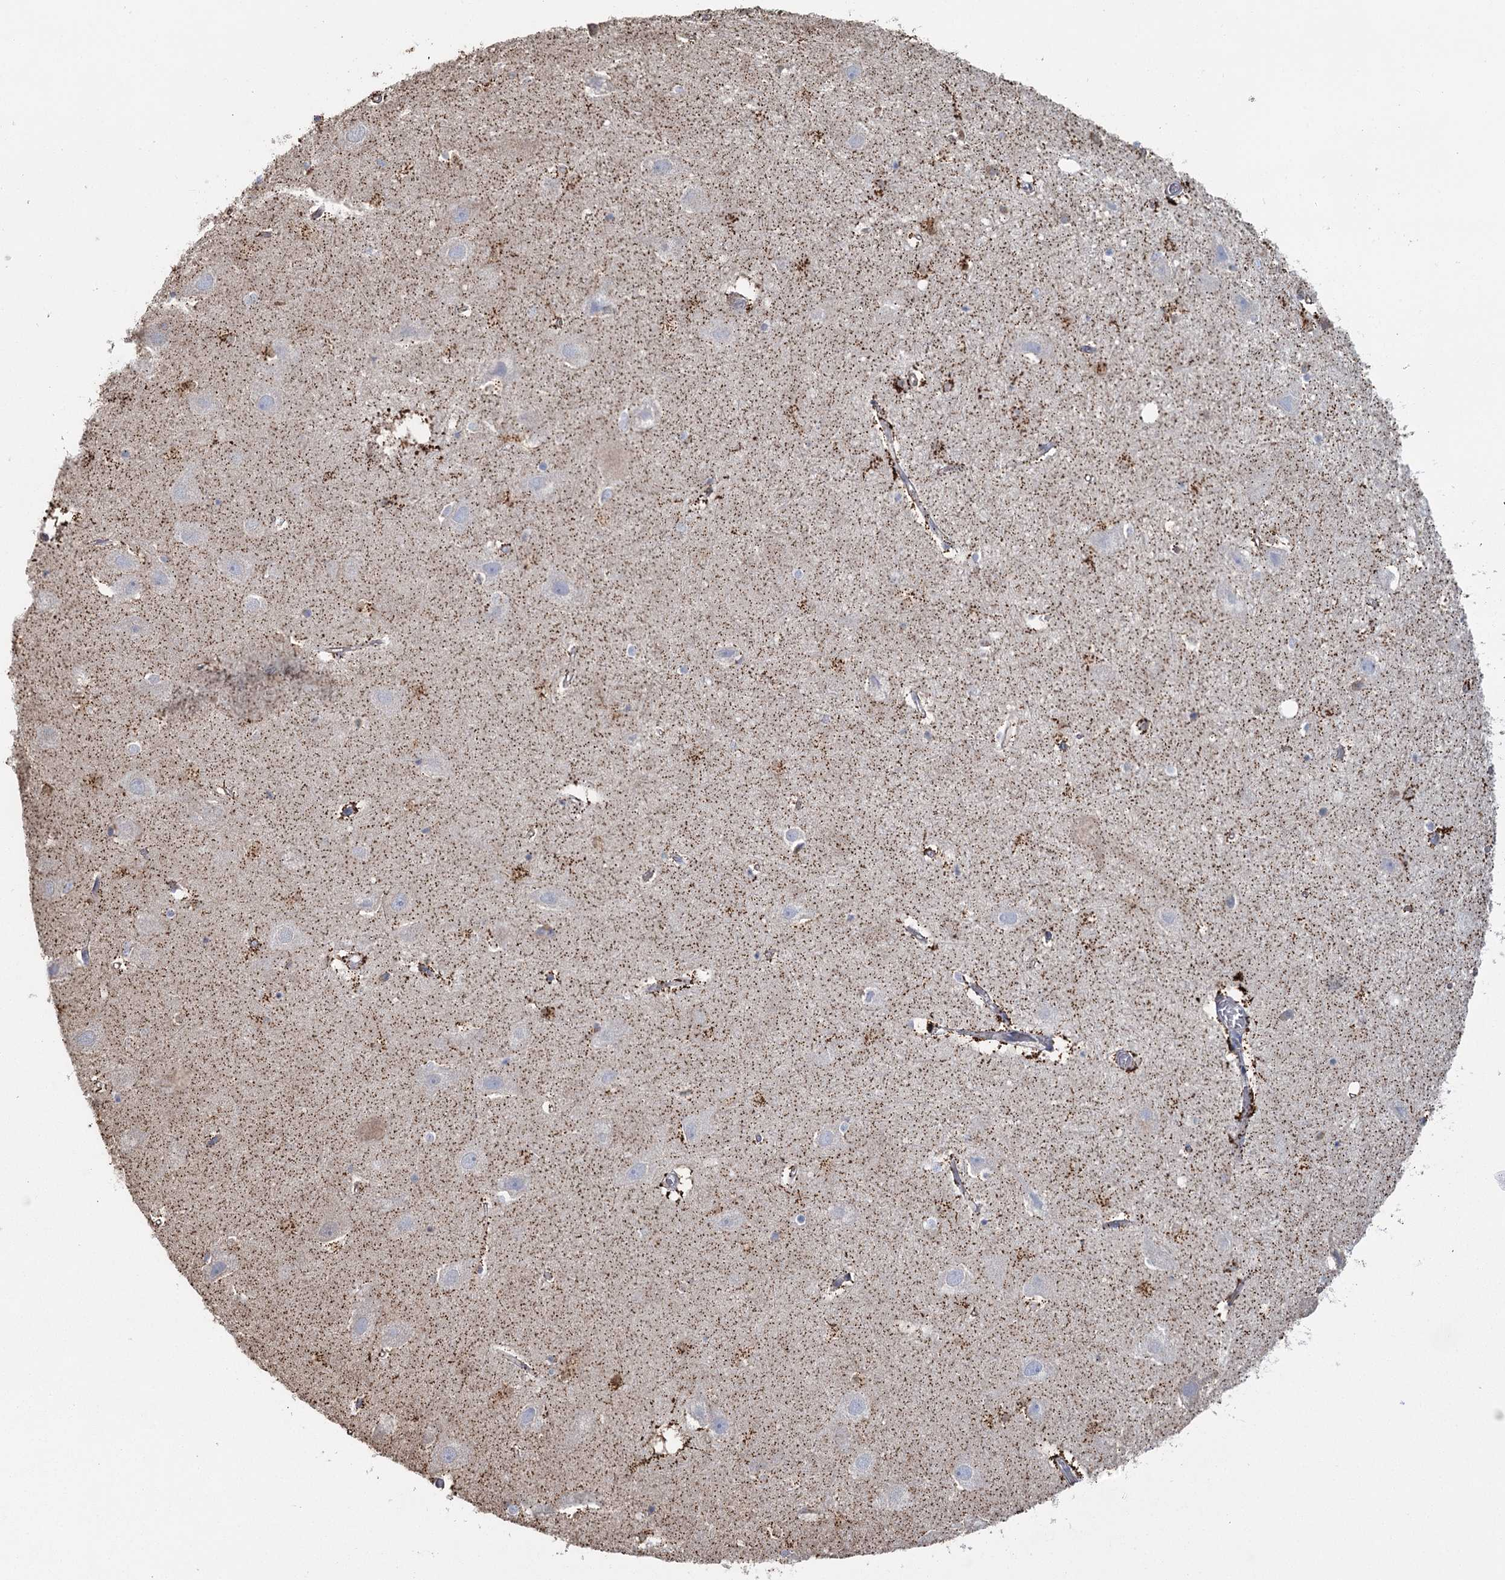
{"staining": {"intensity": "strong", "quantity": "<25%", "location": "cytoplasmic/membranous,nuclear"}, "tissue": "hippocampus", "cell_type": "Glial cells", "image_type": "normal", "snomed": [{"axis": "morphology", "description": "Normal tissue, NOS"}, {"axis": "topography", "description": "Hippocampus"}], "caption": "Hippocampus stained with DAB immunohistochemistry reveals medium levels of strong cytoplasmic/membranous,nuclear positivity in approximately <25% of glial cells. The protein is shown in brown color, while the nuclei are stained blue.", "gene": "MRPL44", "patient": {"sex": "female", "age": 52}}